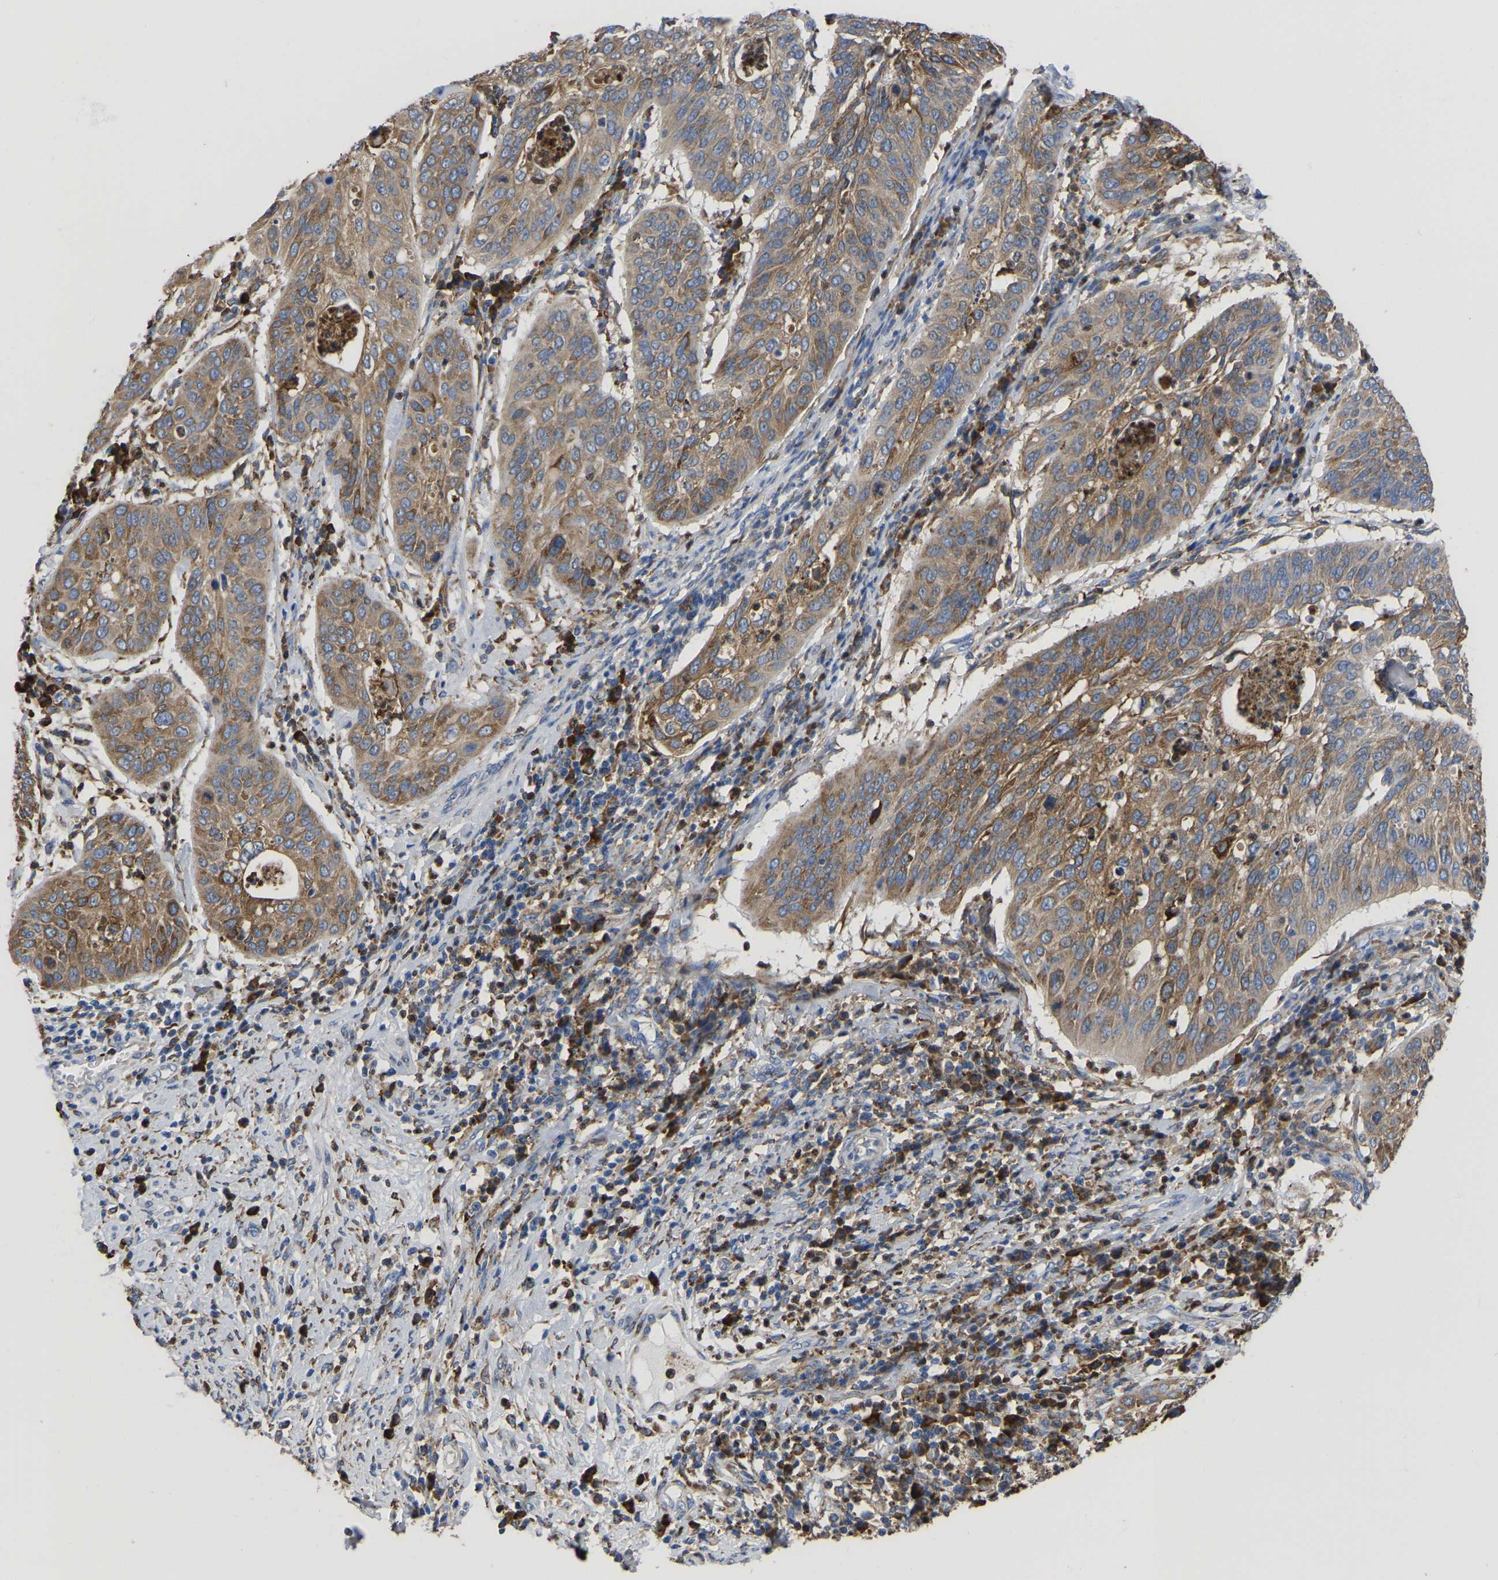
{"staining": {"intensity": "moderate", "quantity": ">75%", "location": "cytoplasmic/membranous"}, "tissue": "cervical cancer", "cell_type": "Tumor cells", "image_type": "cancer", "snomed": [{"axis": "morphology", "description": "Normal tissue, NOS"}, {"axis": "morphology", "description": "Squamous cell carcinoma, NOS"}, {"axis": "topography", "description": "Cervix"}], "caption": "High-power microscopy captured an immunohistochemistry photomicrograph of cervical cancer (squamous cell carcinoma), revealing moderate cytoplasmic/membranous positivity in approximately >75% of tumor cells.", "gene": "P4HB", "patient": {"sex": "female", "age": 39}}